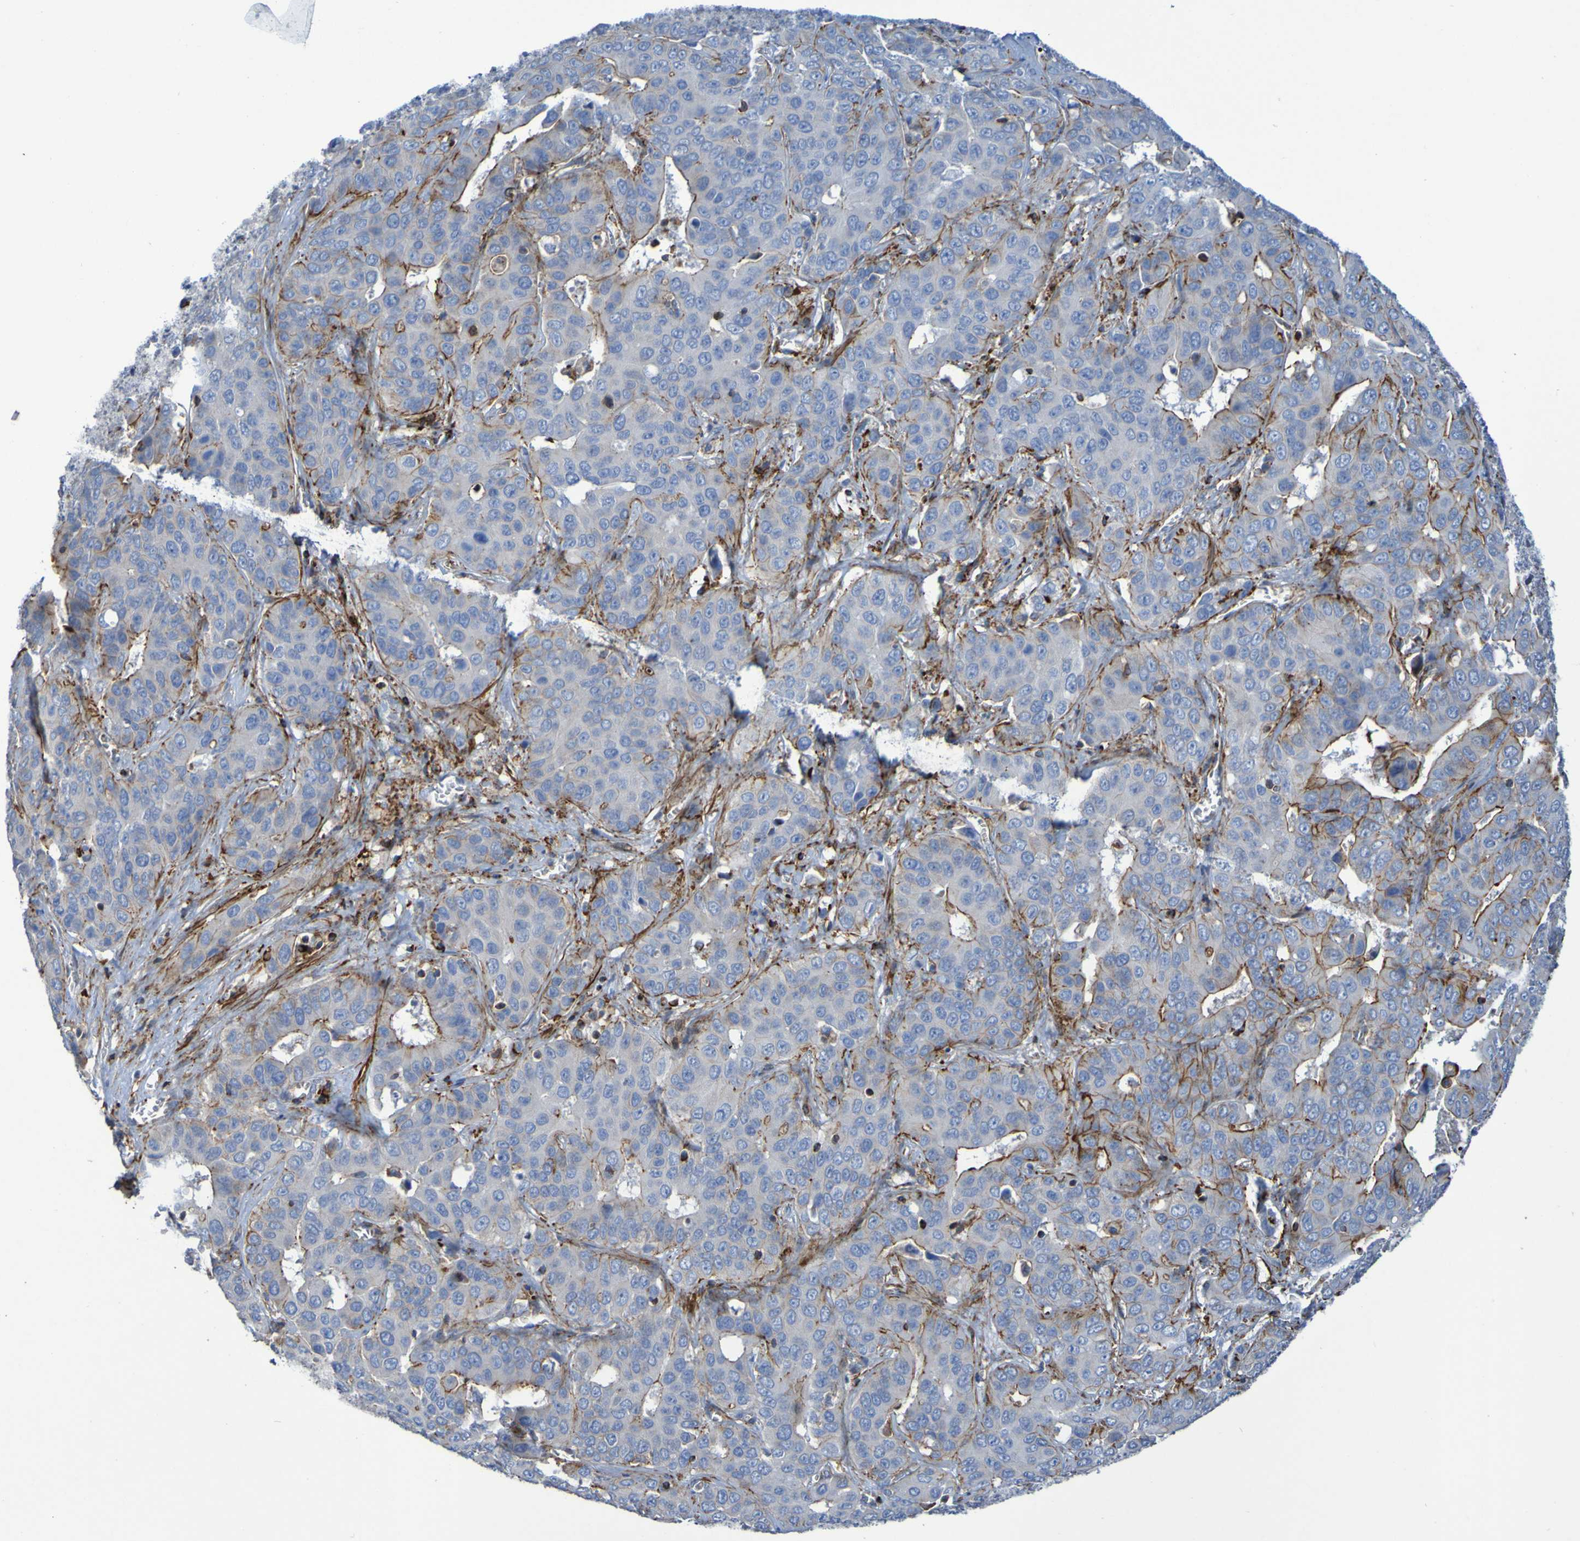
{"staining": {"intensity": "strong", "quantity": "25%-75%", "location": "cytoplasmic/membranous"}, "tissue": "liver cancer", "cell_type": "Tumor cells", "image_type": "cancer", "snomed": [{"axis": "morphology", "description": "Cholangiocarcinoma"}, {"axis": "topography", "description": "Liver"}], "caption": "There is high levels of strong cytoplasmic/membranous expression in tumor cells of liver cholangiocarcinoma, as demonstrated by immunohistochemical staining (brown color).", "gene": "RNF182", "patient": {"sex": "female", "age": 52}}